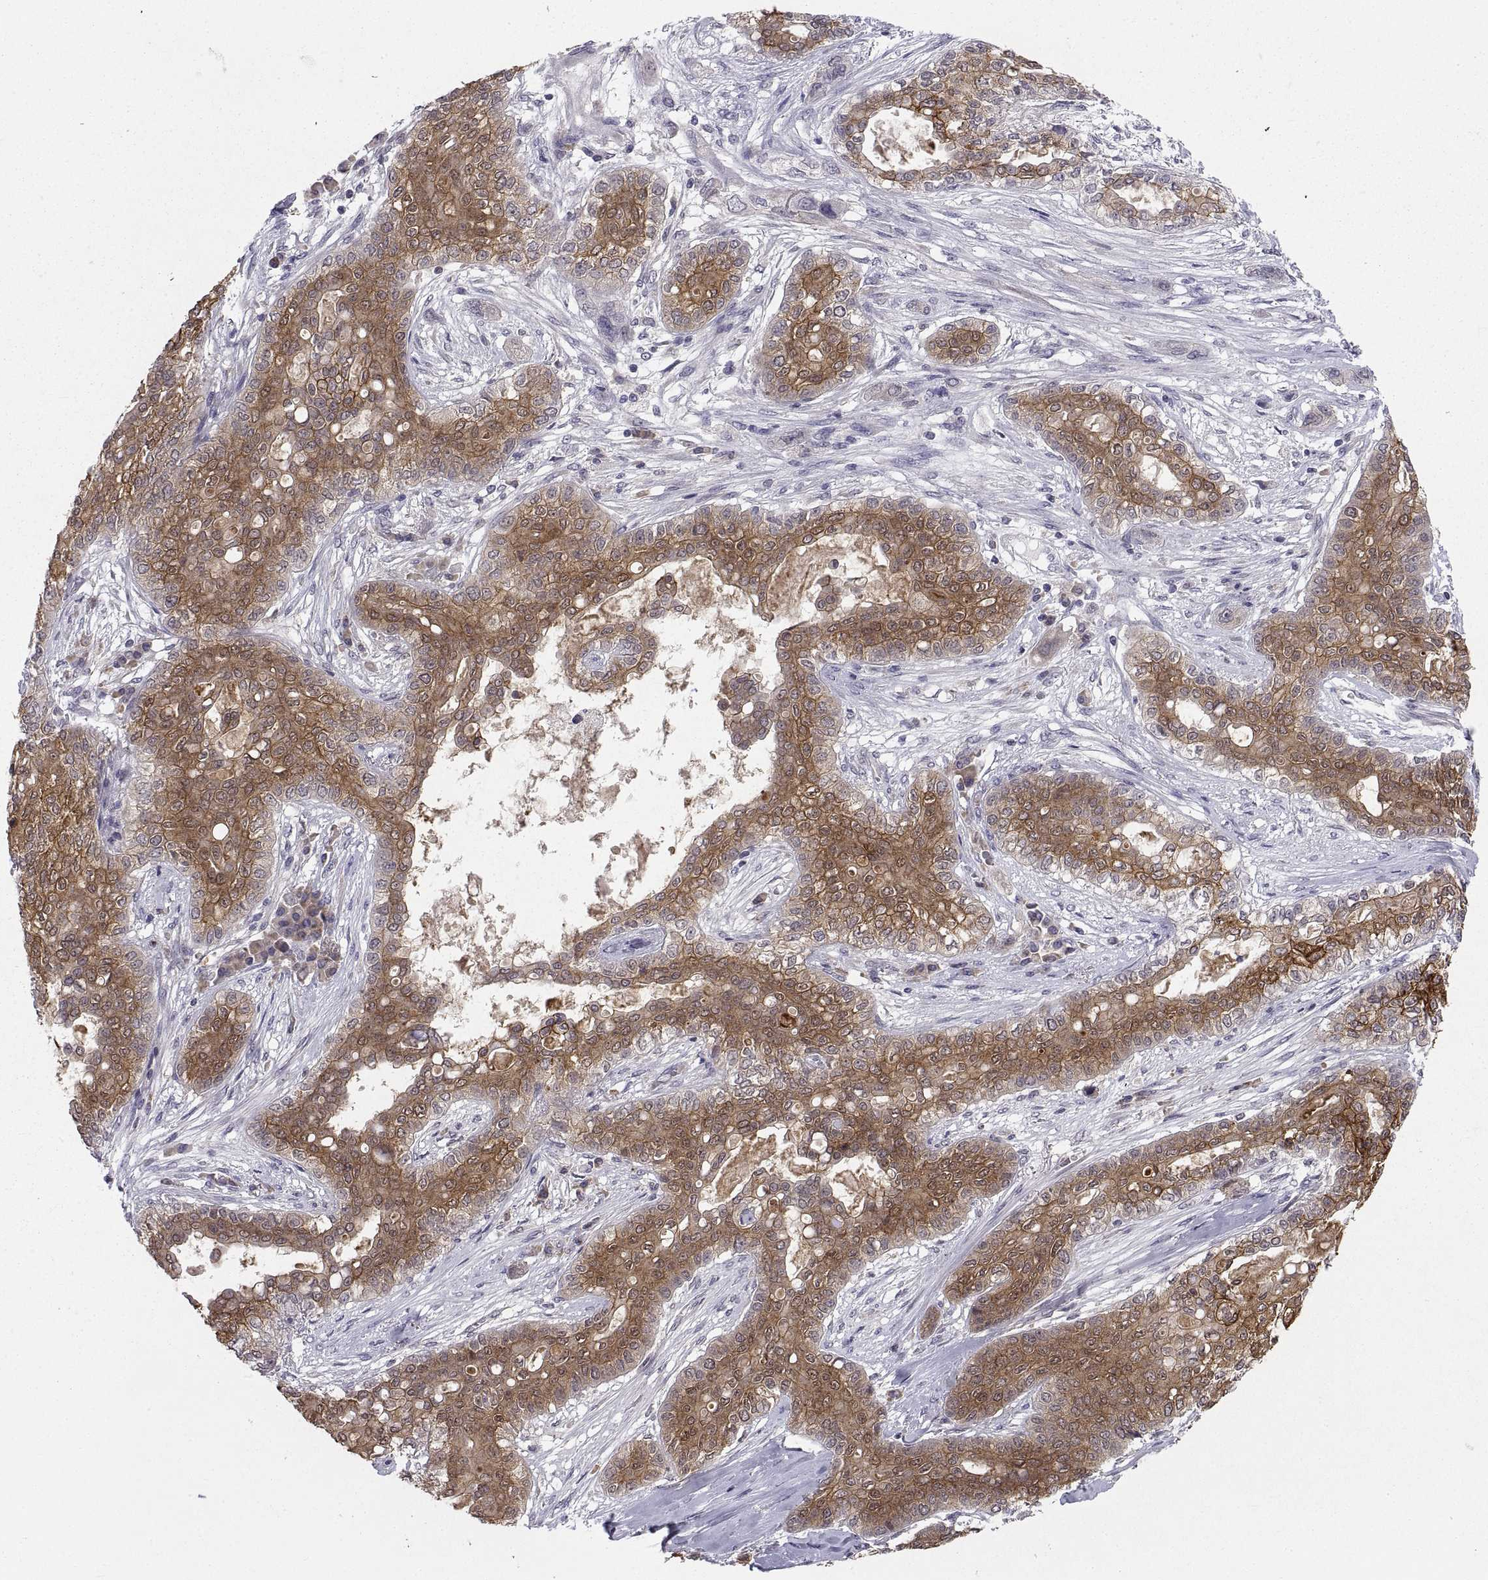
{"staining": {"intensity": "strong", "quantity": ">75%", "location": "cytoplasmic/membranous"}, "tissue": "lung cancer", "cell_type": "Tumor cells", "image_type": "cancer", "snomed": [{"axis": "morphology", "description": "Squamous cell carcinoma, NOS"}, {"axis": "topography", "description": "Lung"}], "caption": "Protein analysis of lung cancer (squamous cell carcinoma) tissue reveals strong cytoplasmic/membranous expression in approximately >75% of tumor cells.", "gene": "PKP1", "patient": {"sex": "female", "age": 70}}